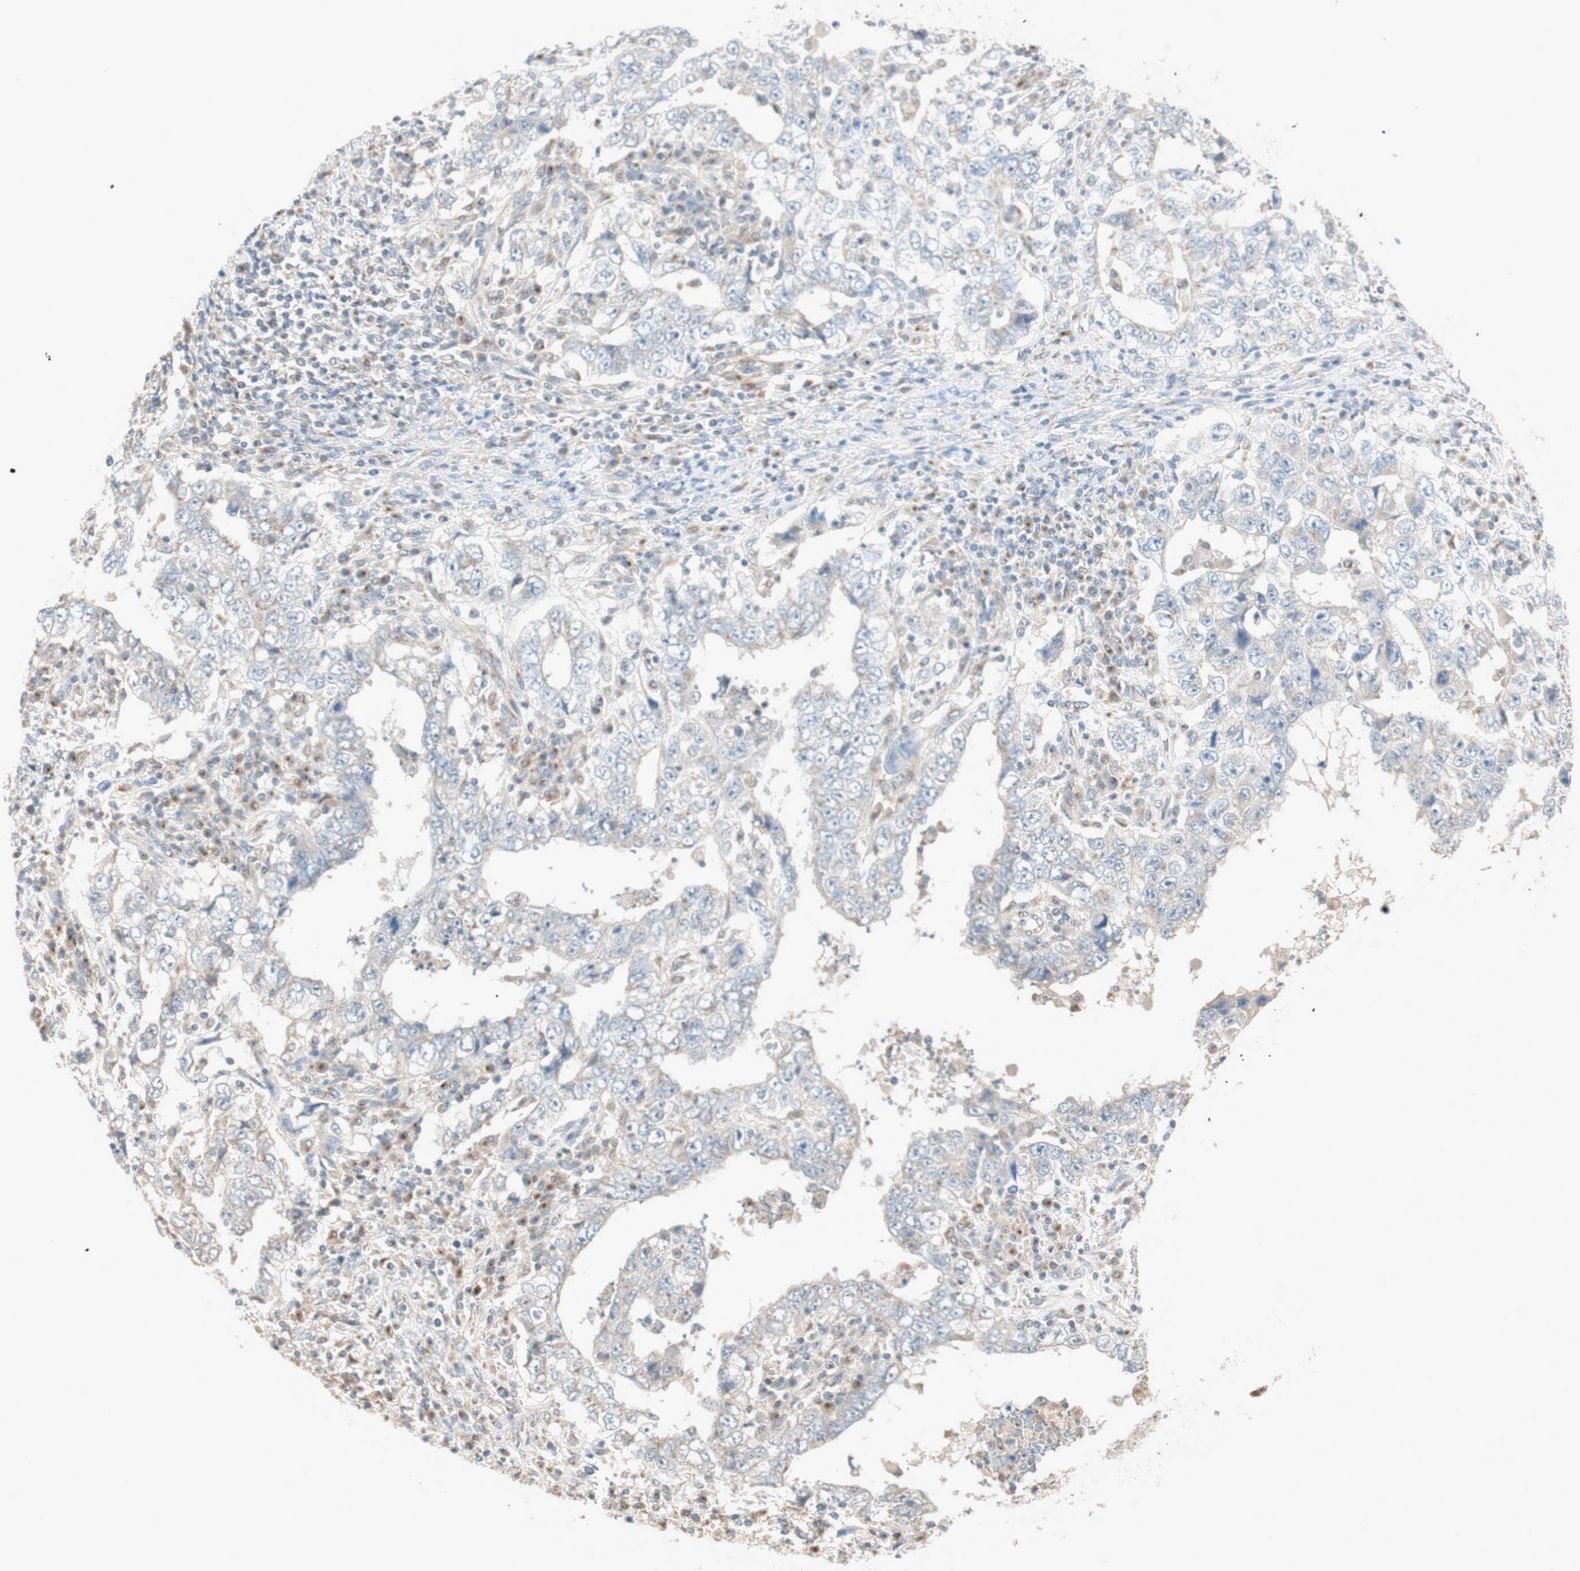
{"staining": {"intensity": "weak", "quantity": "<25%", "location": "cytoplasmic/membranous"}, "tissue": "testis cancer", "cell_type": "Tumor cells", "image_type": "cancer", "snomed": [{"axis": "morphology", "description": "Carcinoma, Embryonal, NOS"}, {"axis": "topography", "description": "Testis"}], "caption": "The photomicrograph demonstrates no staining of tumor cells in testis embryonal carcinoma.", "gene": "SEC16A", "patient": {"sex": "male", "age": 26}}